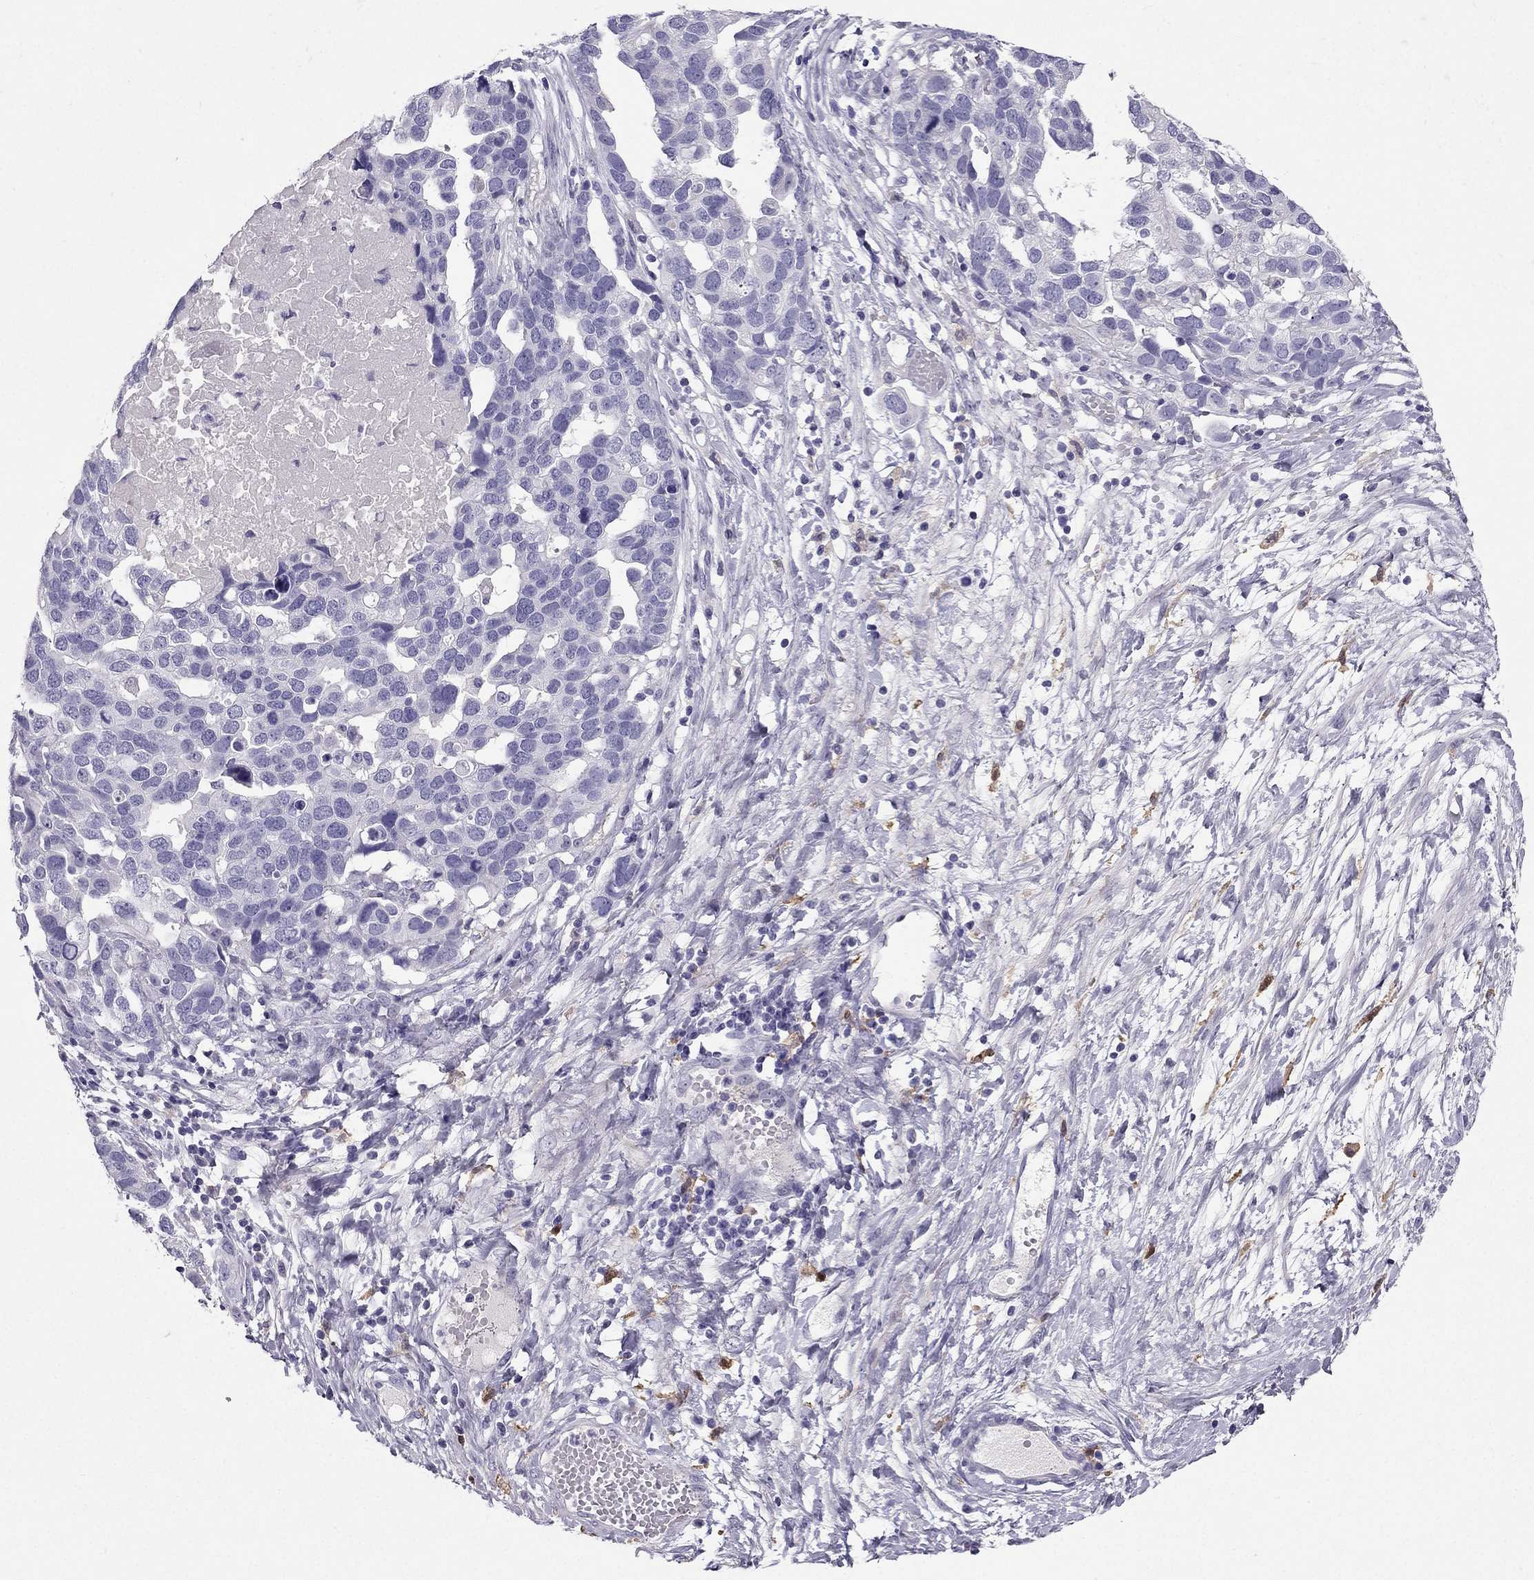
{"staining": {"intensity": "negative", "quantity": "none", "location": "none"}, "tissue": "ovarian cancer", "cell_type": "Tumor cells", "image_type": "cancer", "snomed": [{"axis": "morphology", "description": "Cystadenocarcinoma, serous, NOS"}, {"axis": "topography", "description": "Ovary"}], "caption": "The histopathology image reveals no staining of tumor cells in ovarian cancer.", "gene": "LMTK3", "patient": {"sex": "female", "age": 54}}